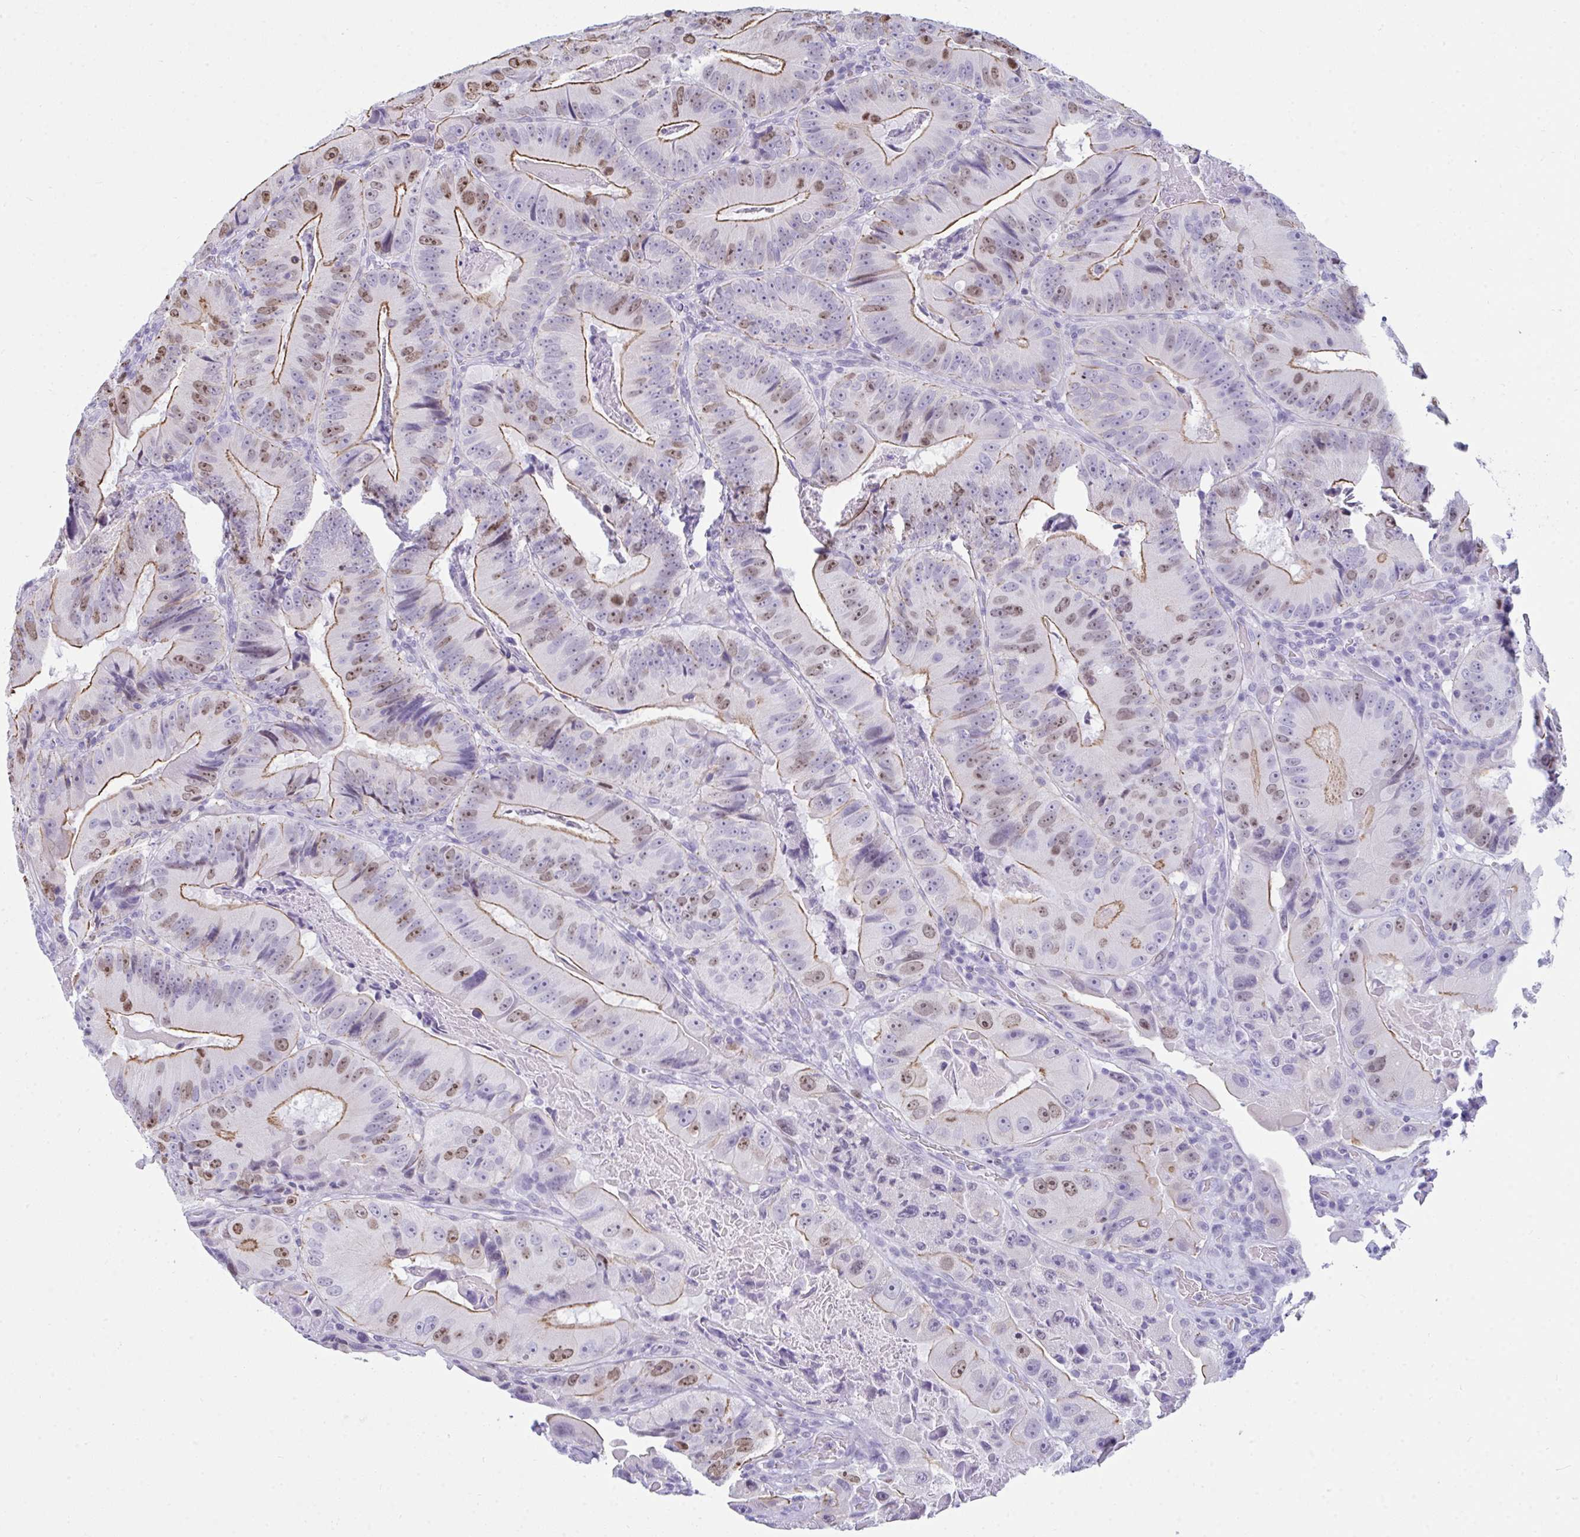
{"staining": {"intensity": "moderate", "quantity": ">75%", "location": "cytoplasmic/membranous,nuclear"}, "tissue": "colorectal cancer", "cell_type": "Tumor cells", "image_type": "cancer", "snomed": [{"axis": "morphology", "description": "Adenocarcinoma, NOS"}, {"axis": "topography", "description": "Colon"}], "caption": "Colorectal cancer stained for a protein (brown) displays moderate cytoplasmic/membranous and nuclear positive expression in approximately >75% of tumor cells.", "gene": "SUZ12", "patient": {"sex": "female", "age": 86}}